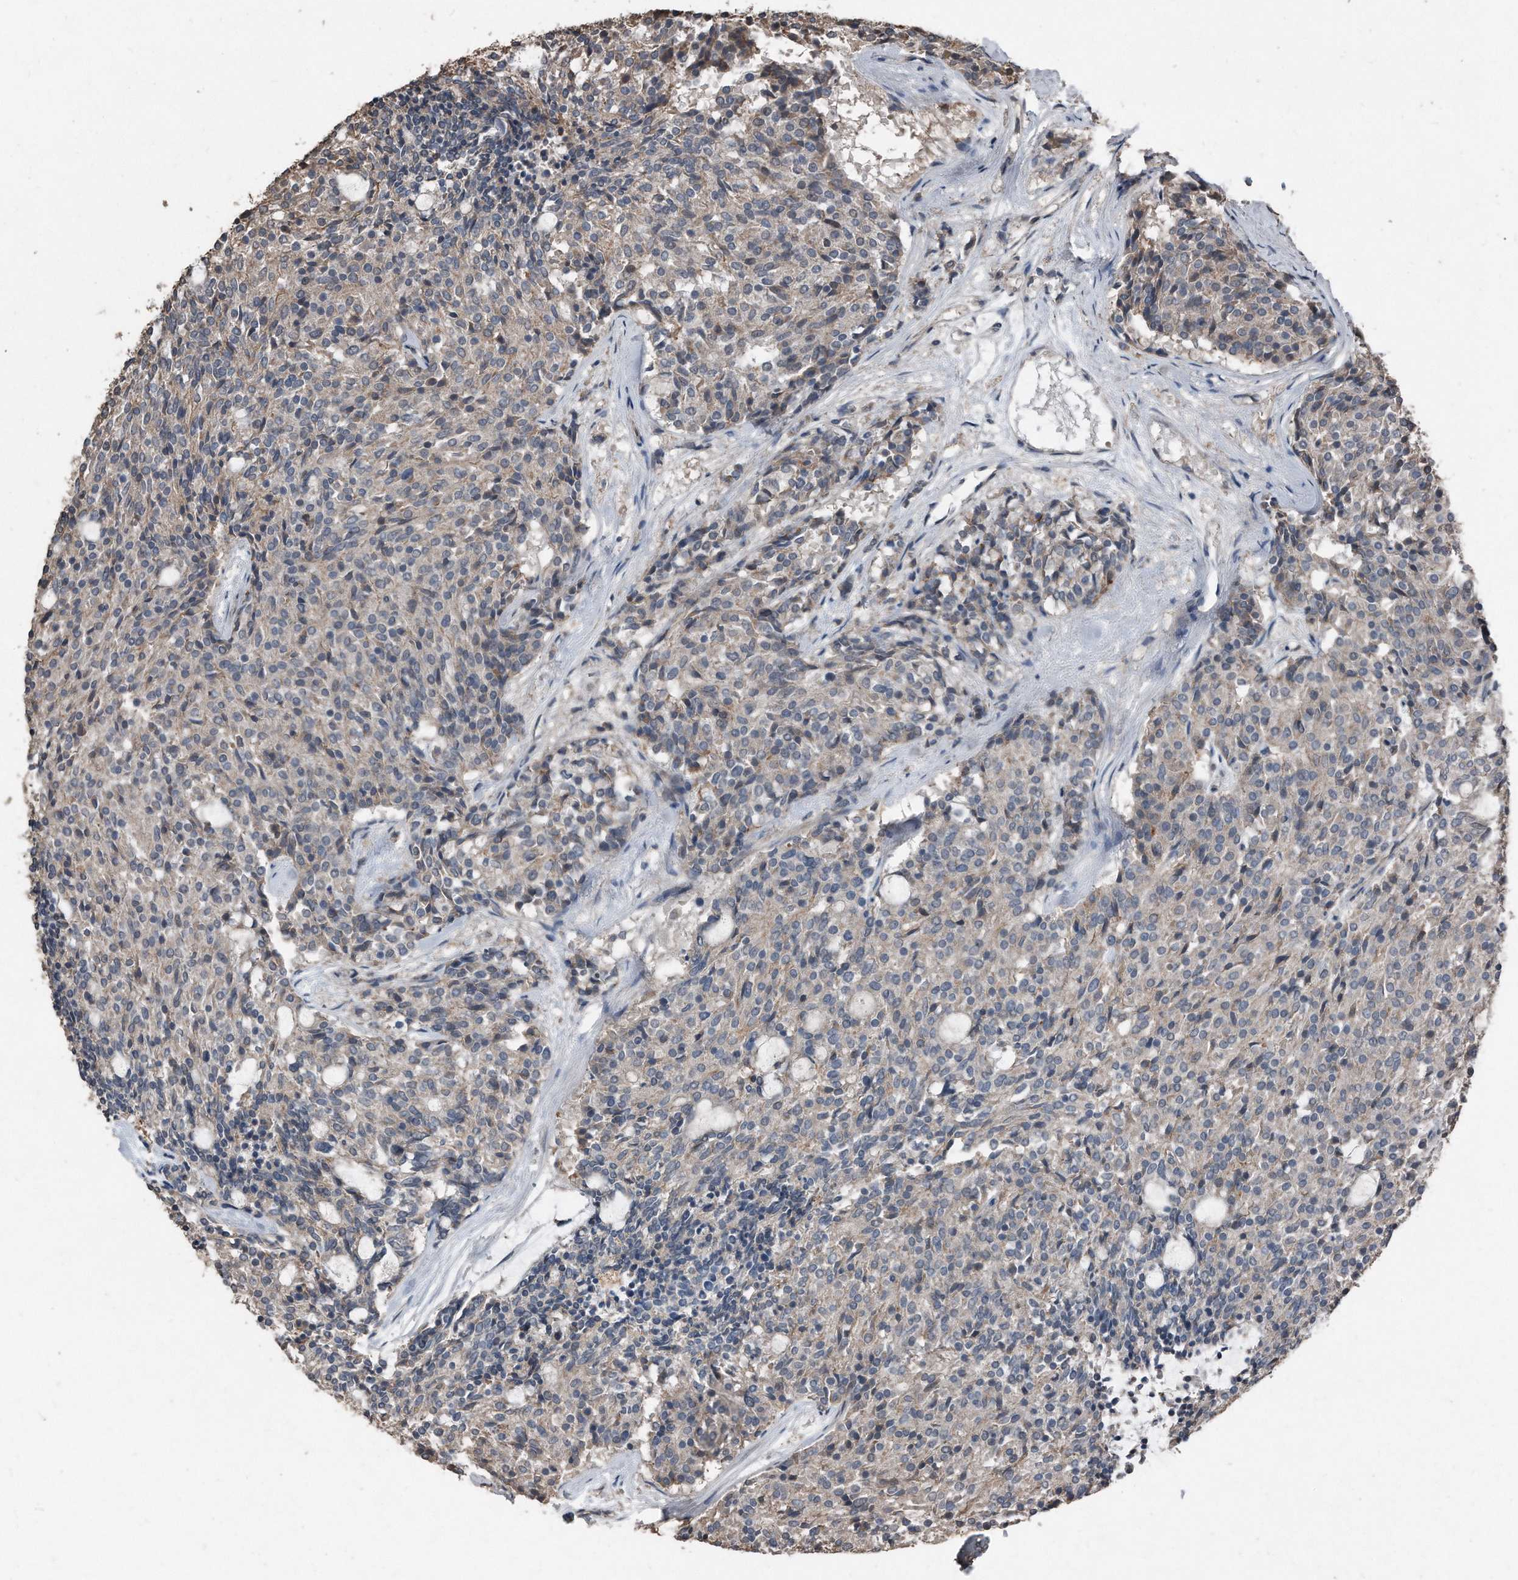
{"staining": {"intensity": "negative", "quantity": "none", "location": "none"}, "tissue": "carcinoid", "cell_type": "Tumor cells", "image_type": "cancer", "snomed": [{"axis": "morphology", "description": "Carcinoid, malignant, NOS"}, {"axis": "topography", "description": "Pancreas"}], "caption": "Tumor cells show no significant staining in malignant carcinoid.", "gene": "ANKRD10", "patient": {"sex": "female", "age": 54}}